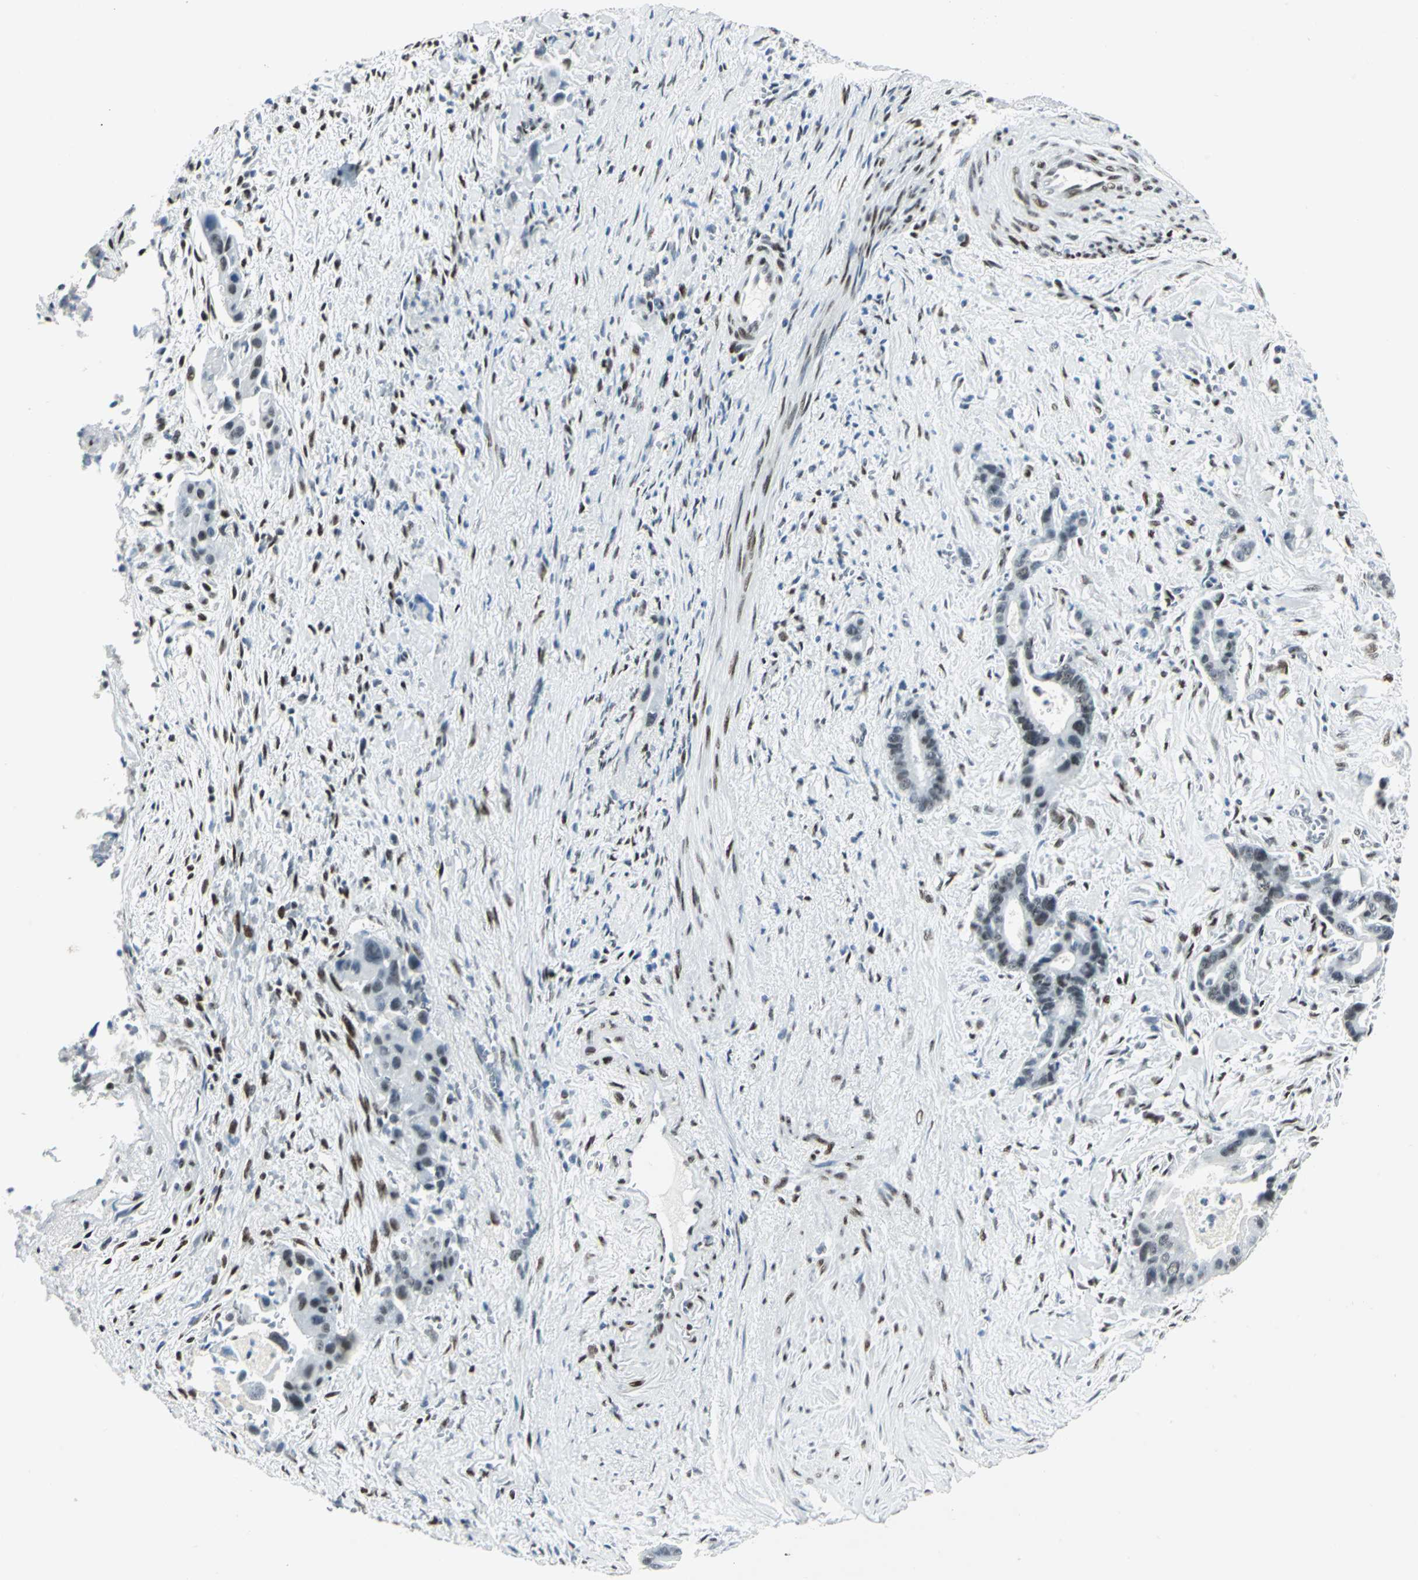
{"staining": {"intensity": "moderate", "quantity": "25%-75%", "location": "nuclear"}, "tissue": "liver cancer", "cell_type": "Tumor cells", "image_type": "cancer", "snomed": [{"axis": "morphology", "description": "Cholangiocarcinoma"}, {"axis": "topography", "description": "Liver"}], "caption": "Liver cholangiocarcinoma stained with a brown dye exhibits moderate nuclear positive positivity in approximately 25%-75% of tumor cells.", "gene": "MEIS2", "patient": {"sex": "female", "age": 55}}